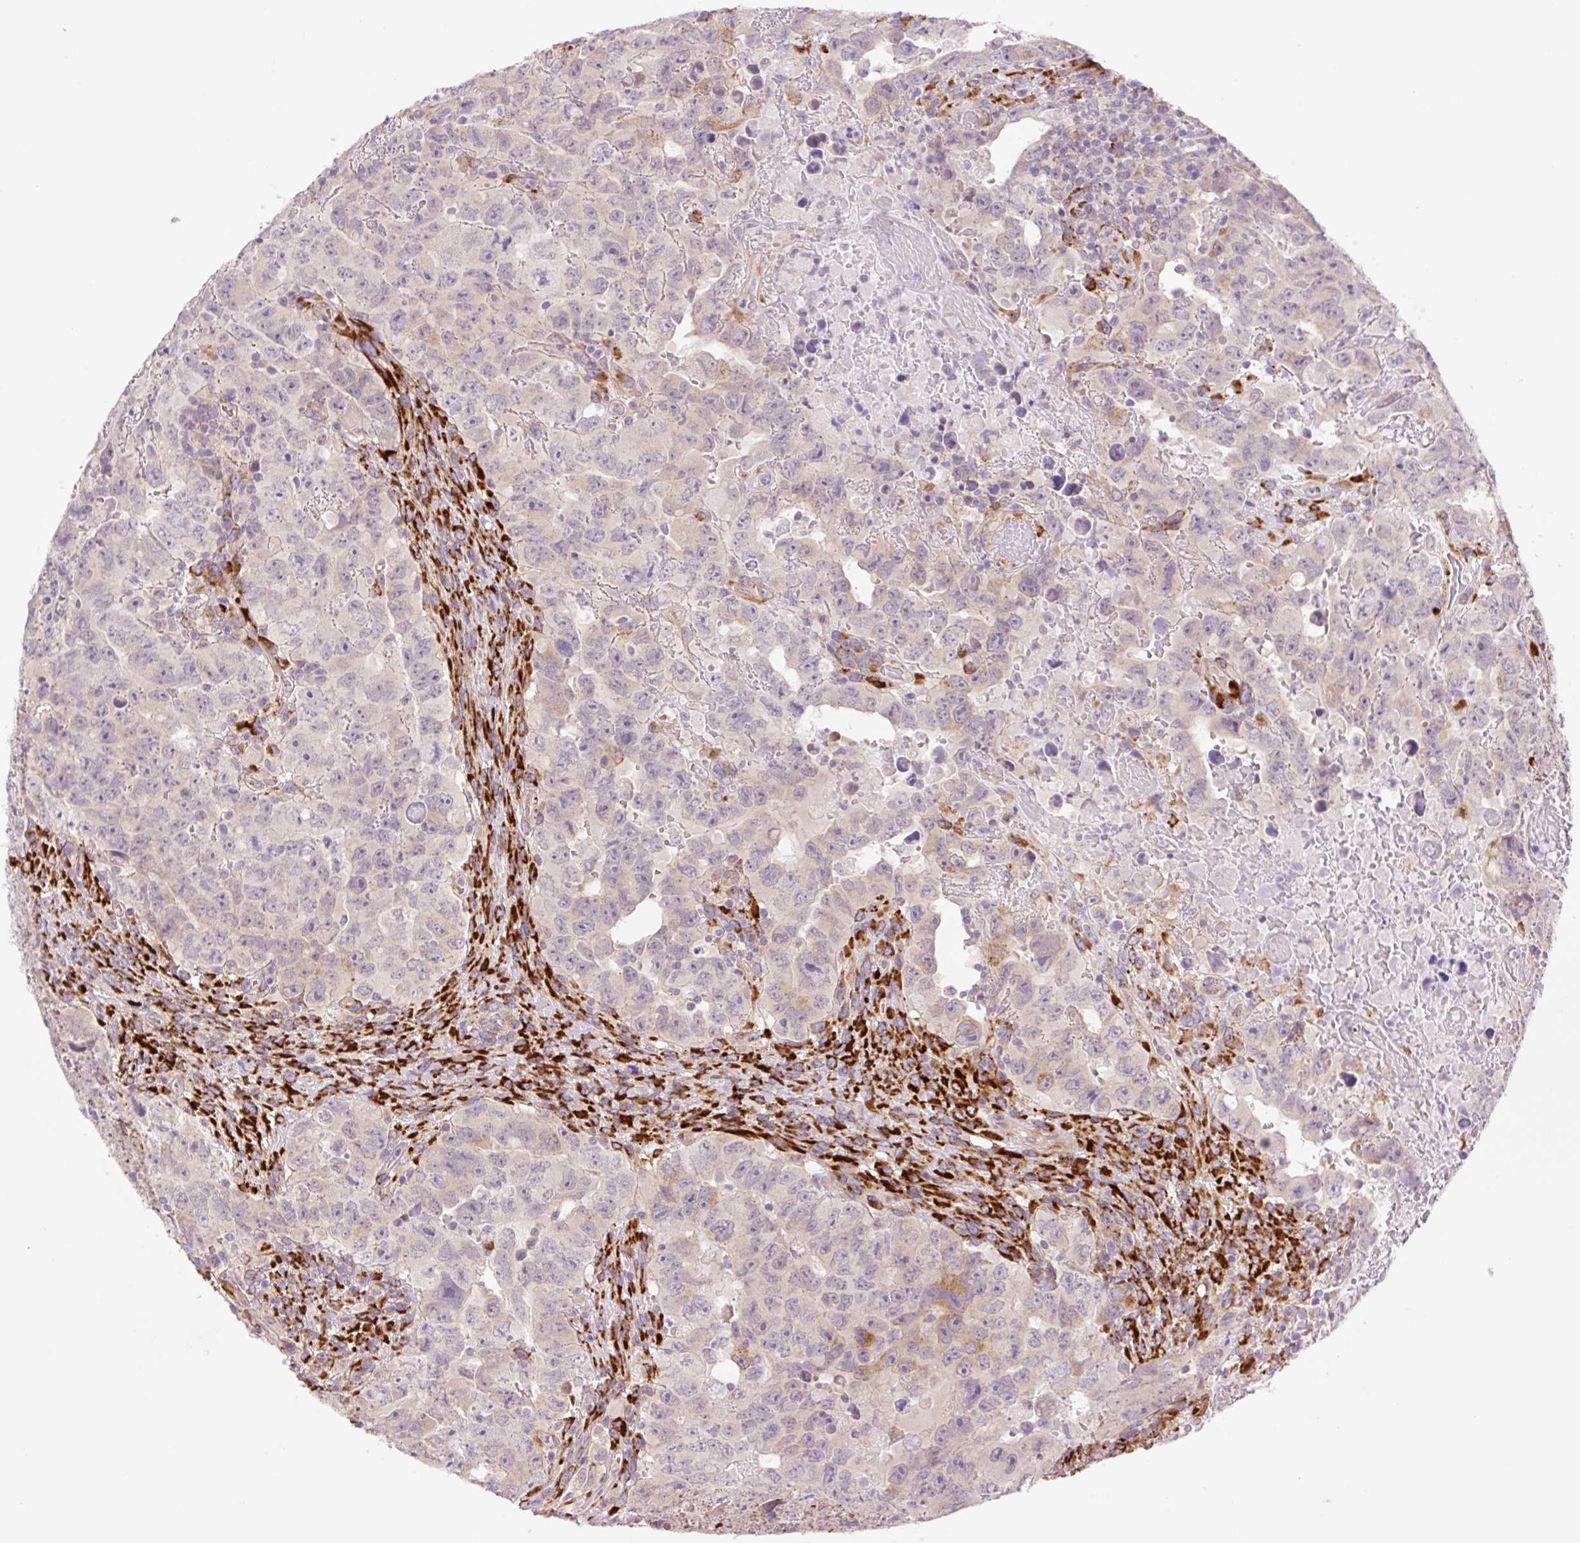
{"staining": {"intensity": "weak", "quantity": "25%-75%", "location": "cytoplasmic/membranous"}, "tissue": "testis cancer", "cell_type": "Tumor cells", "image_type": "cancer", "snomed": [{"axis": "morphology", "description": "Carcinoma, Embryonal, NOS"}, {"axis": "topography", "description": "Testis"}], "caption": "Weak cytoplasmic/membranous staining for a protein is present in approximately 25%-75% of tumor cells of testis cancer (embryonal carcinoma) using immunohistochemistry (IHC).", "gene": "COL5A1", "patient": {"sex": "male", "age": 24}}